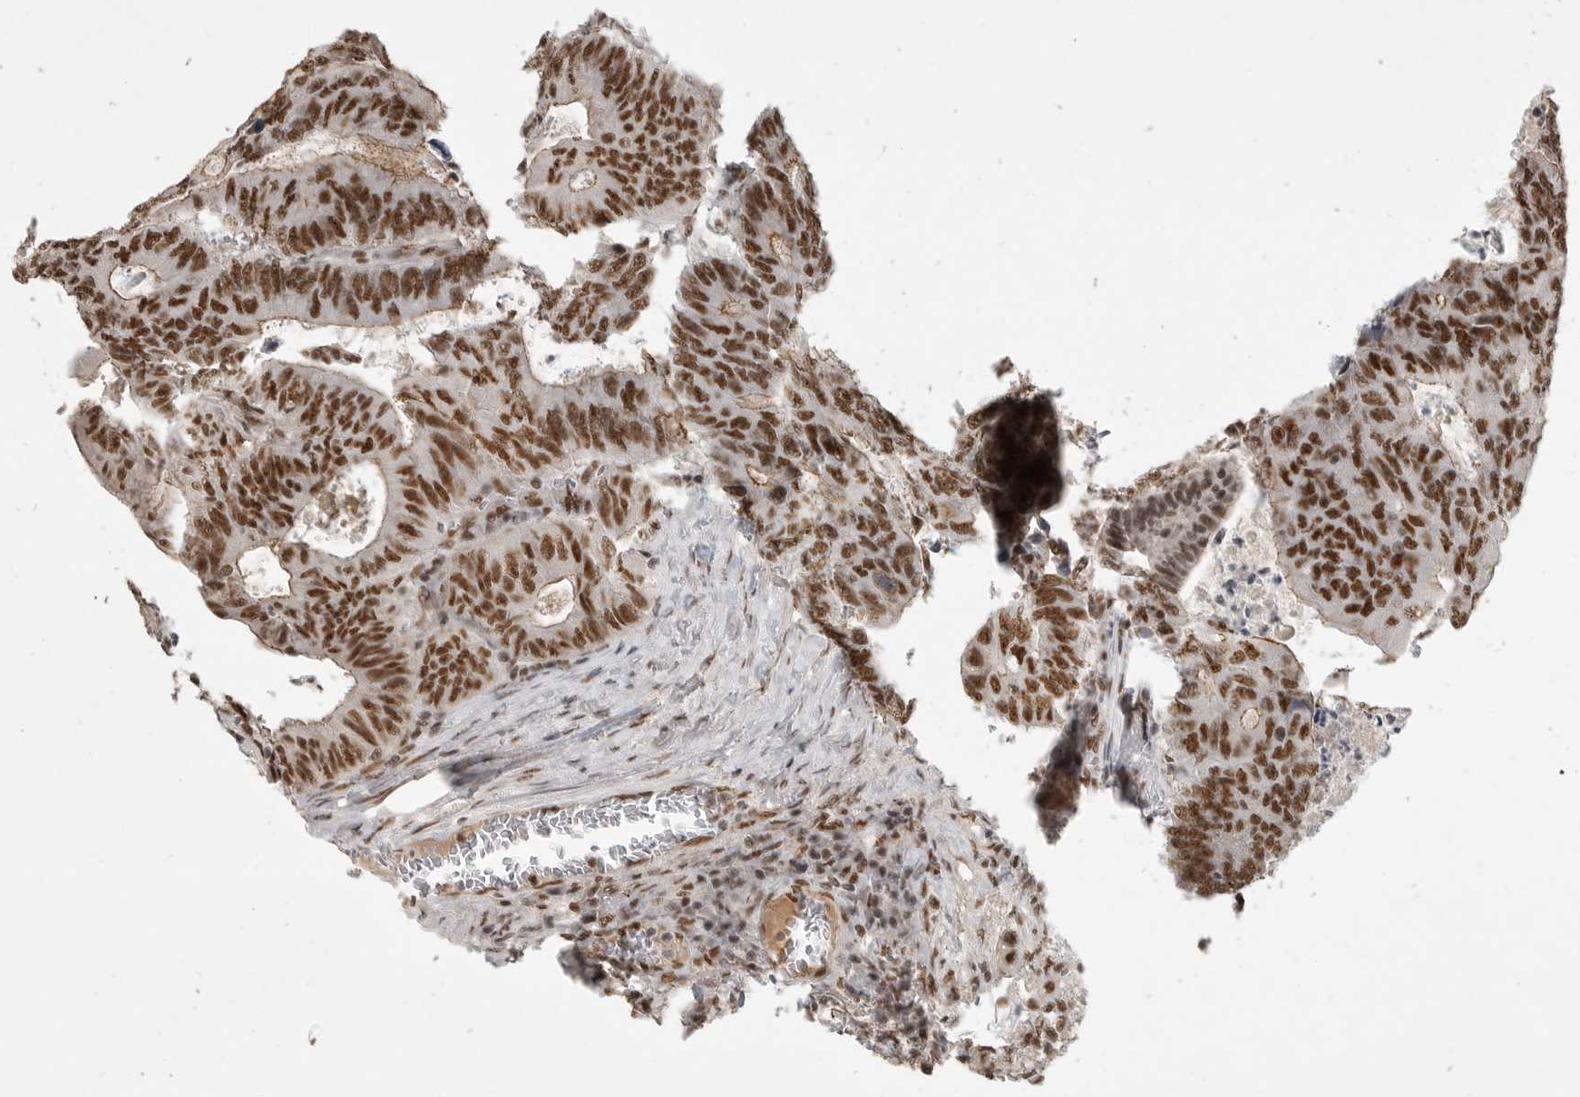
{"staining": {"intensity": "strong", "quantity": ">75%", "location": "nuclear"}, "tissue": "colorectal cancer", "cell_type": "Tumor cells", "image_type": "cancer", "snomed": [{"axis": "morphology", "description": "Adenocarcinoma, NOS"}, {"axis": "topography", "description": "Colon"}], "caption": "Strong nuclear staining for a protein is present in about >75% of tumor cells of colorectal cancer using immunohistochemistry (IHC).", "gene": "CBLL1", "patient": {"sex": "male", "age": 87}}